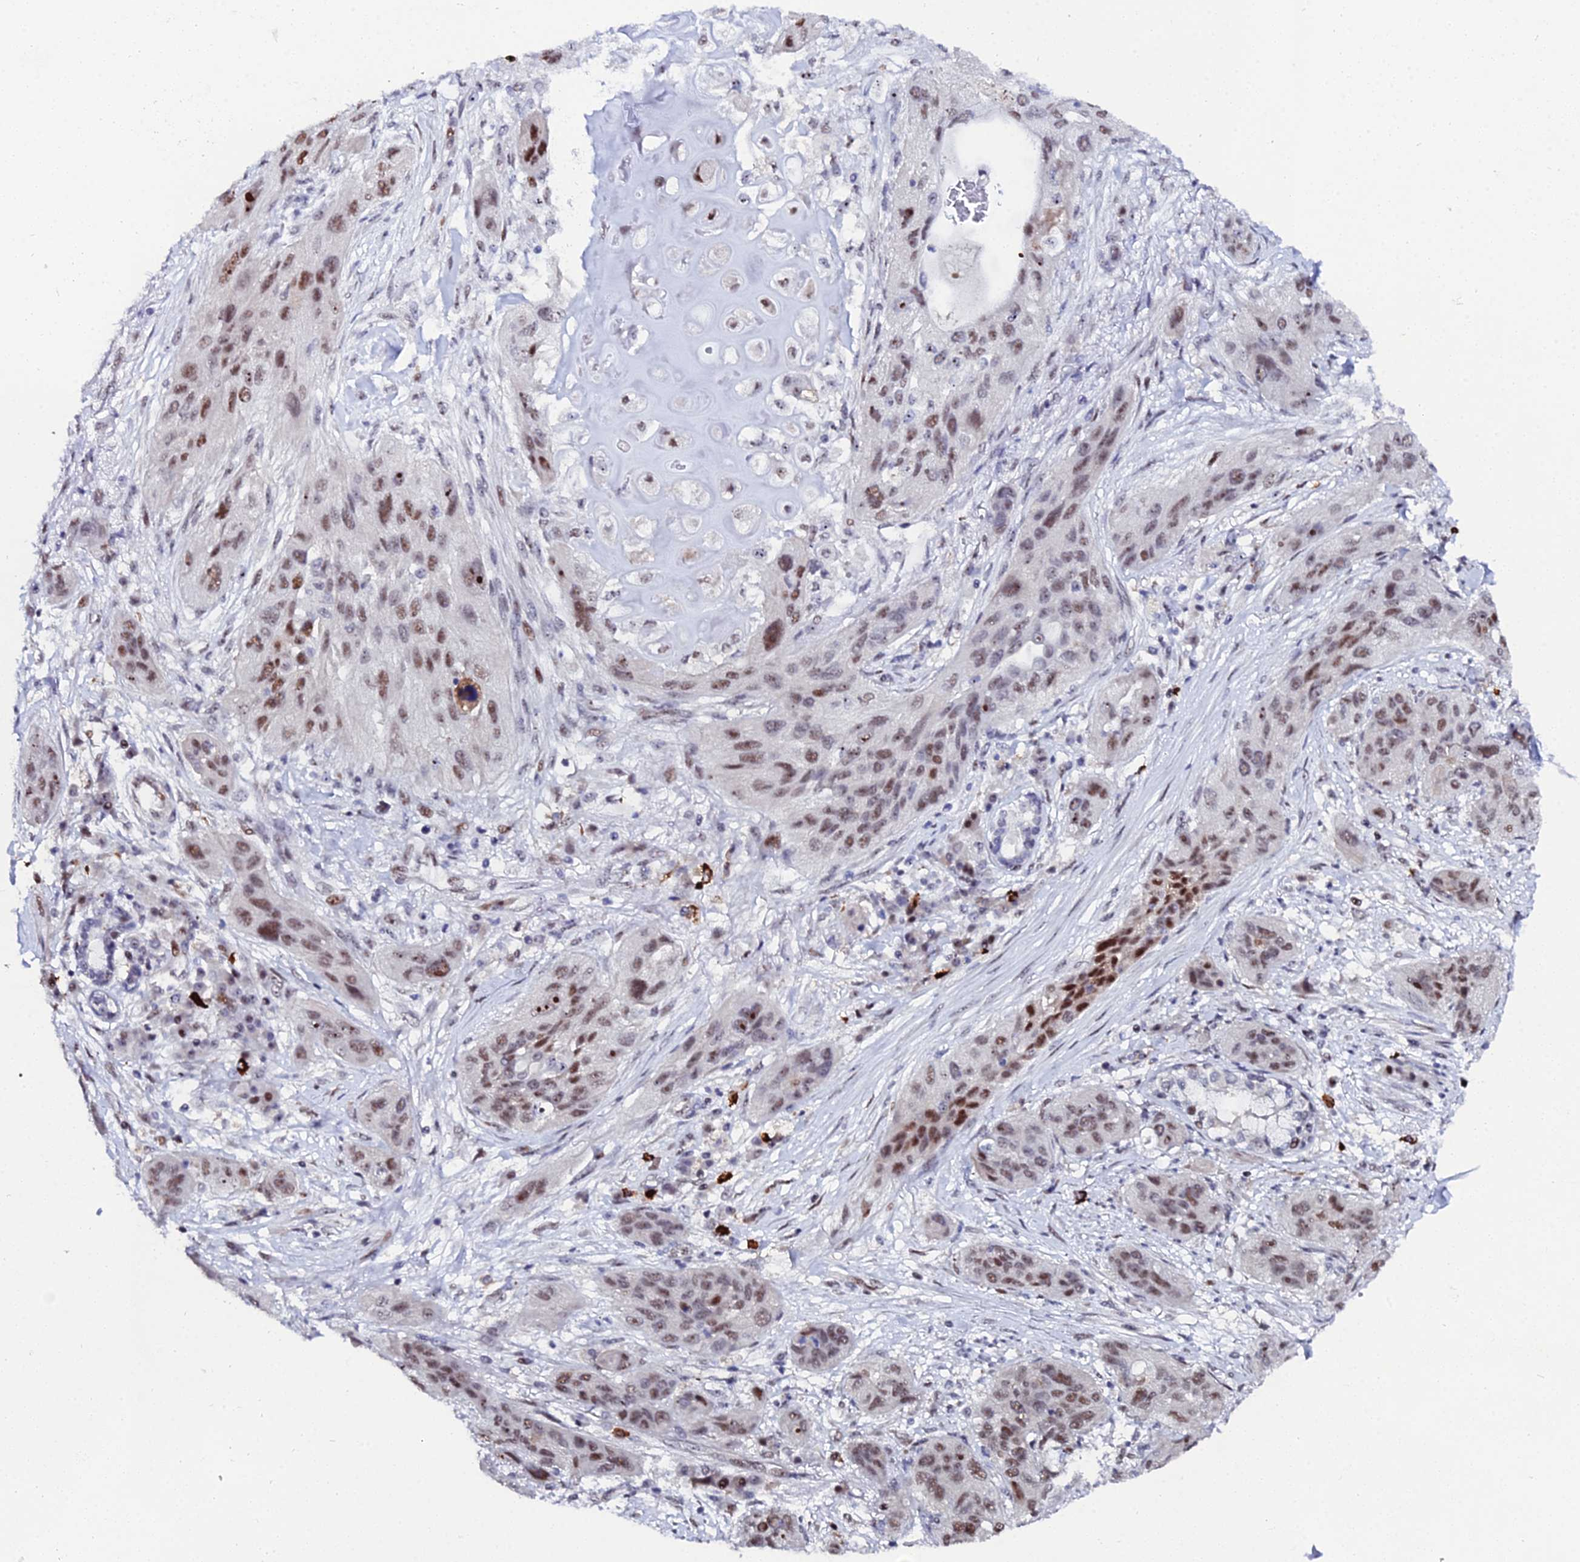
{"staining": {"intensity": "moderate", "quantity": ">75%", "location": "nuclear"}, "tissue": "lung cancer", "cell_type": "Tumor cells", "image_type": "cancer", "snomed": [{"axis": "morphology", "description": "Squamous cell carcinoma, NOS"}, {"axis": "topography", "description": "Lung"}], "caption": "Protein expression analysis of lung cancer shows moderate nuclear staining in approximately >75% of tumor cells.", "gene": "TIFA", "patient": {"sex": "female", "age": 70}}